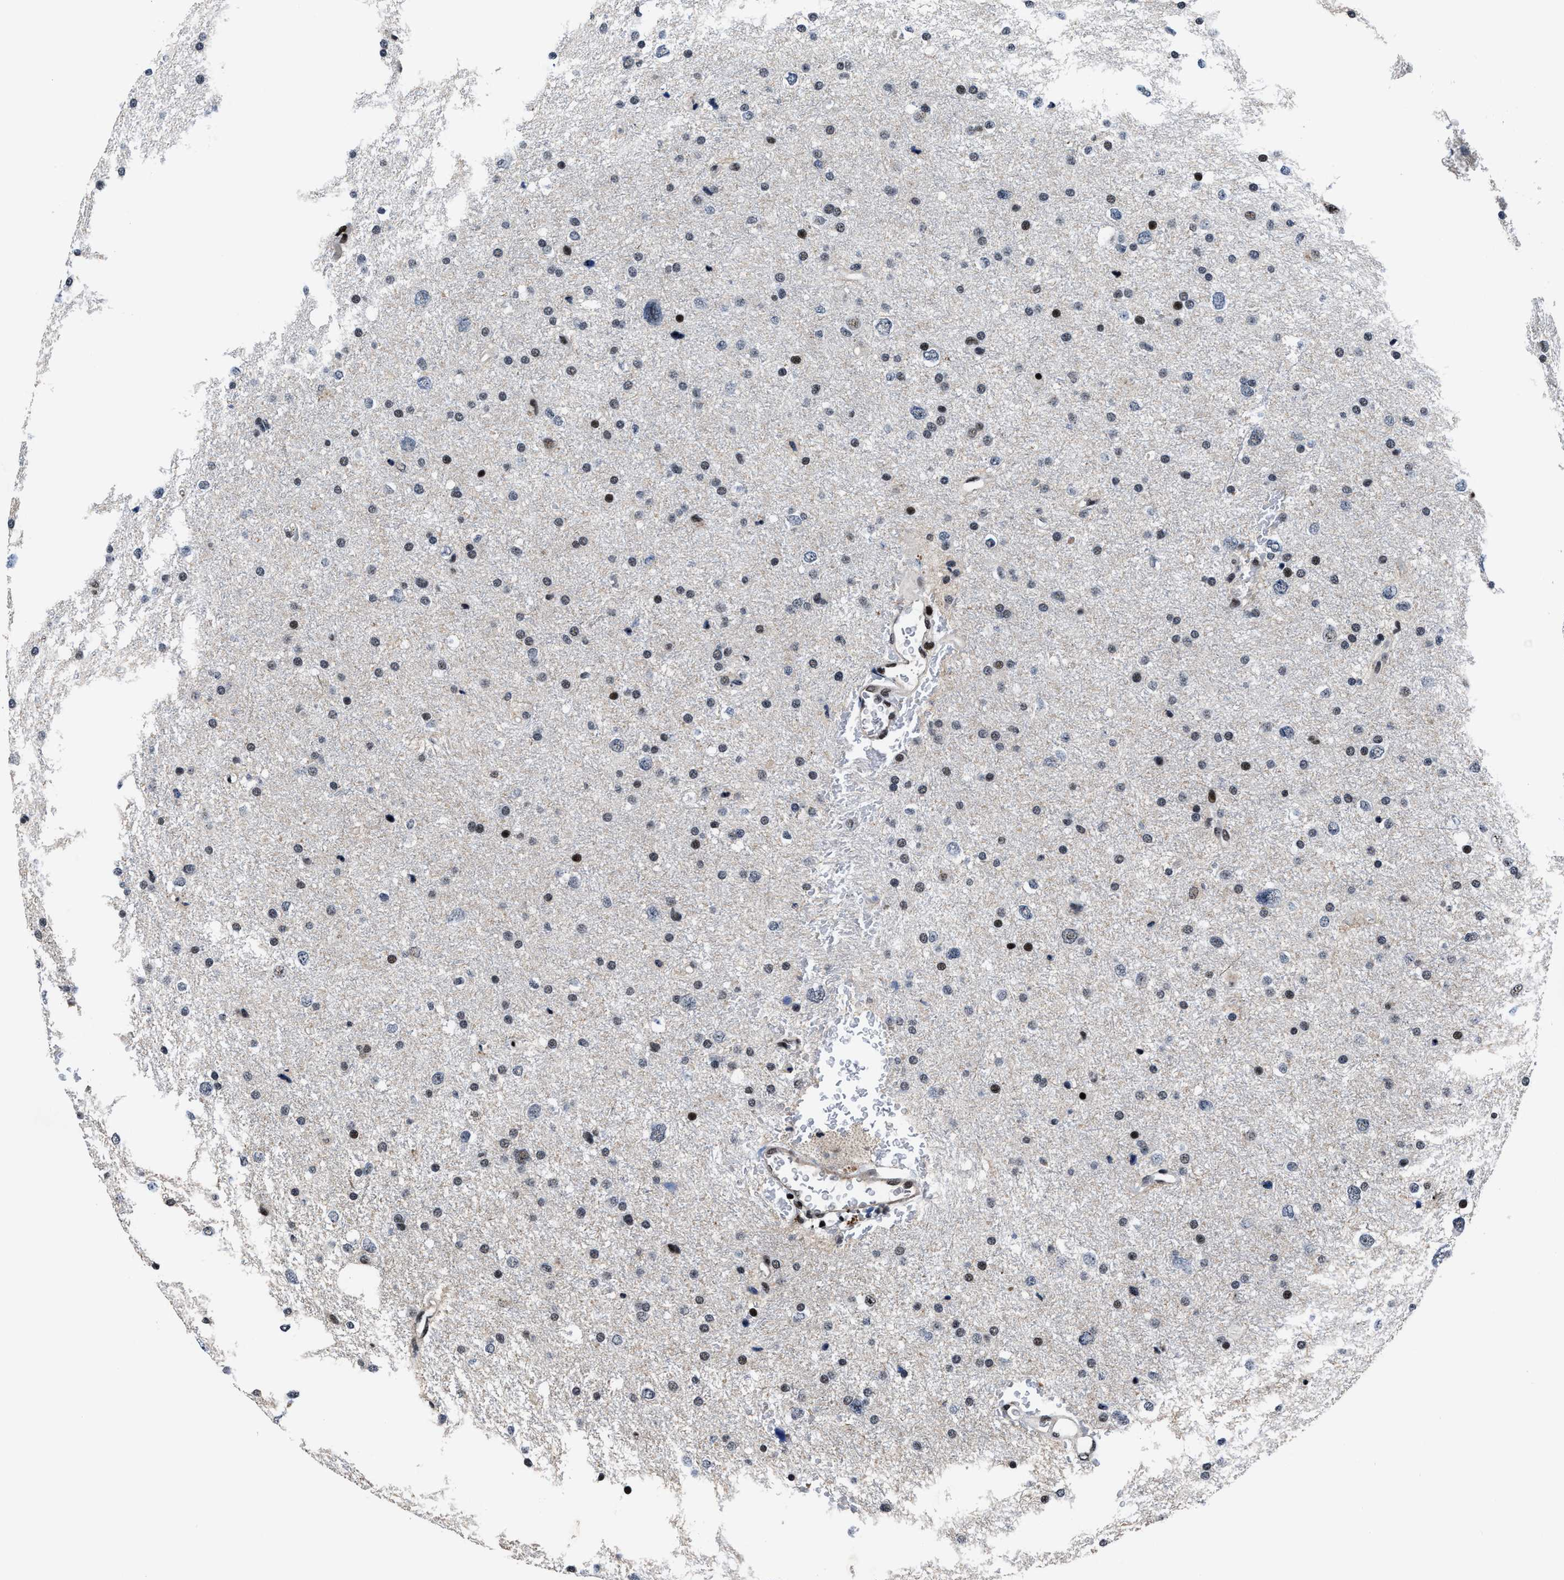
{"staining": {"intensity": "moderate", "quantity": "25%-75%", "location": "nuclear"}, "tissue": "glioma", "cell_type": "Tumor cells", "image_type": "cancer", "snomed": [{"axis": "morphology", "description": "Glioma, malignant, Low grade"}, {"axis": "topography", "description": "Brain"}], "caption": "DAB (3,3'-diaminobenzidine) immunohistochemical staining of human glioma exhibits moderate nuclear protein staining in approximately 25%-75% of tumor cells.", "gene": "ZNF233", "patient": {"sex": "female", "age": 37}}